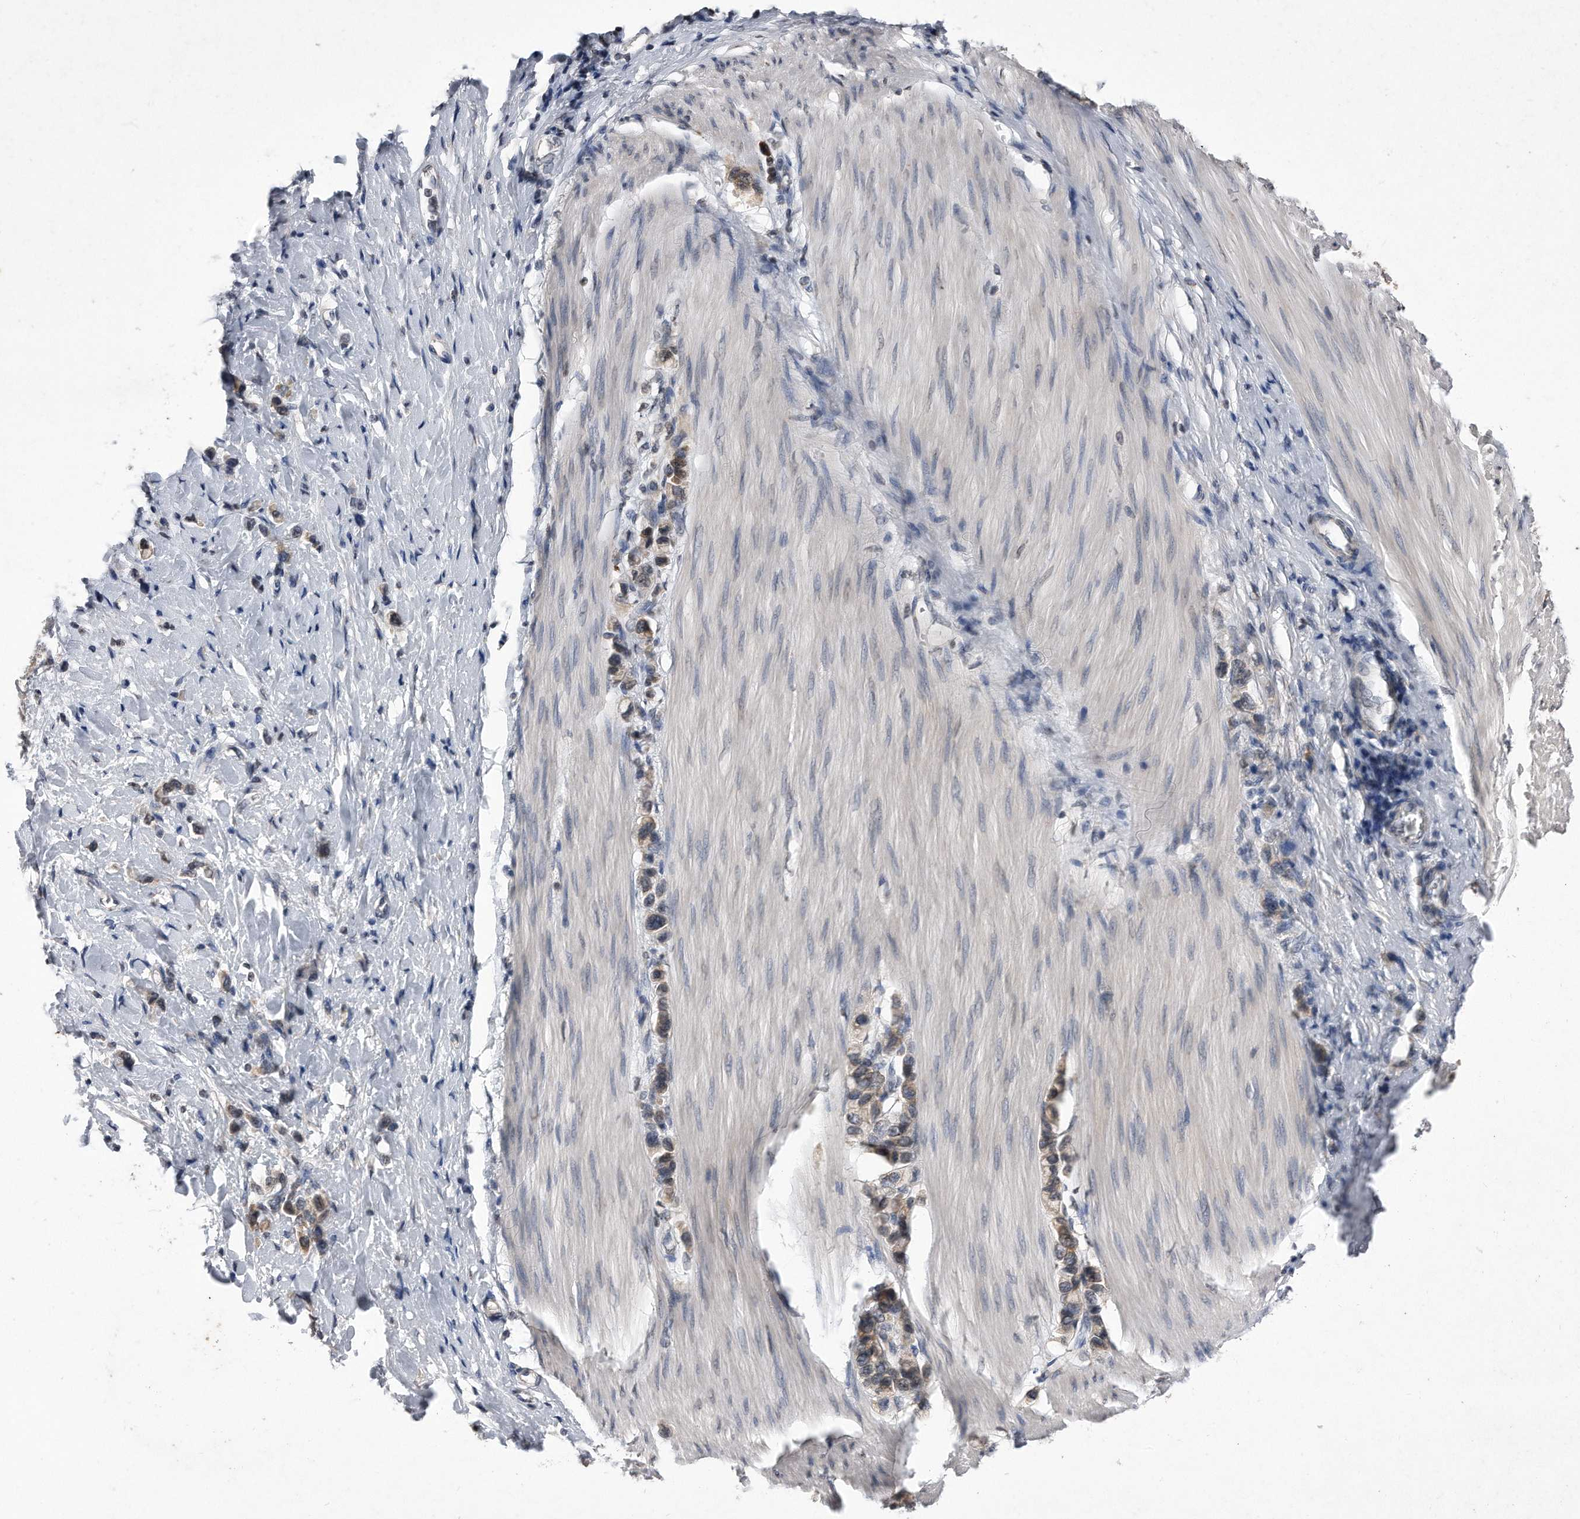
{"staining": {"intensity": "moderate", "quantity": "25%-75%", "location": "cytoplasmic/membranous"}, "tissue": "stomach cancer", "cell_type": "Tumor cells", "image_type": "cancer", "snomed": [{"axis": "morphology", "description": "Adenocarcinoma, NOS"}, {"axis": "topography", "description": "Stomach"}], "caption": "A brown stain shows moderate cytoplasmic/membranous positivity of a protein in human stomach cancer (adenocarcinoma) tumor cells.", "gene": "DAB1", "patient": {"sex": "female", "age": 65}}